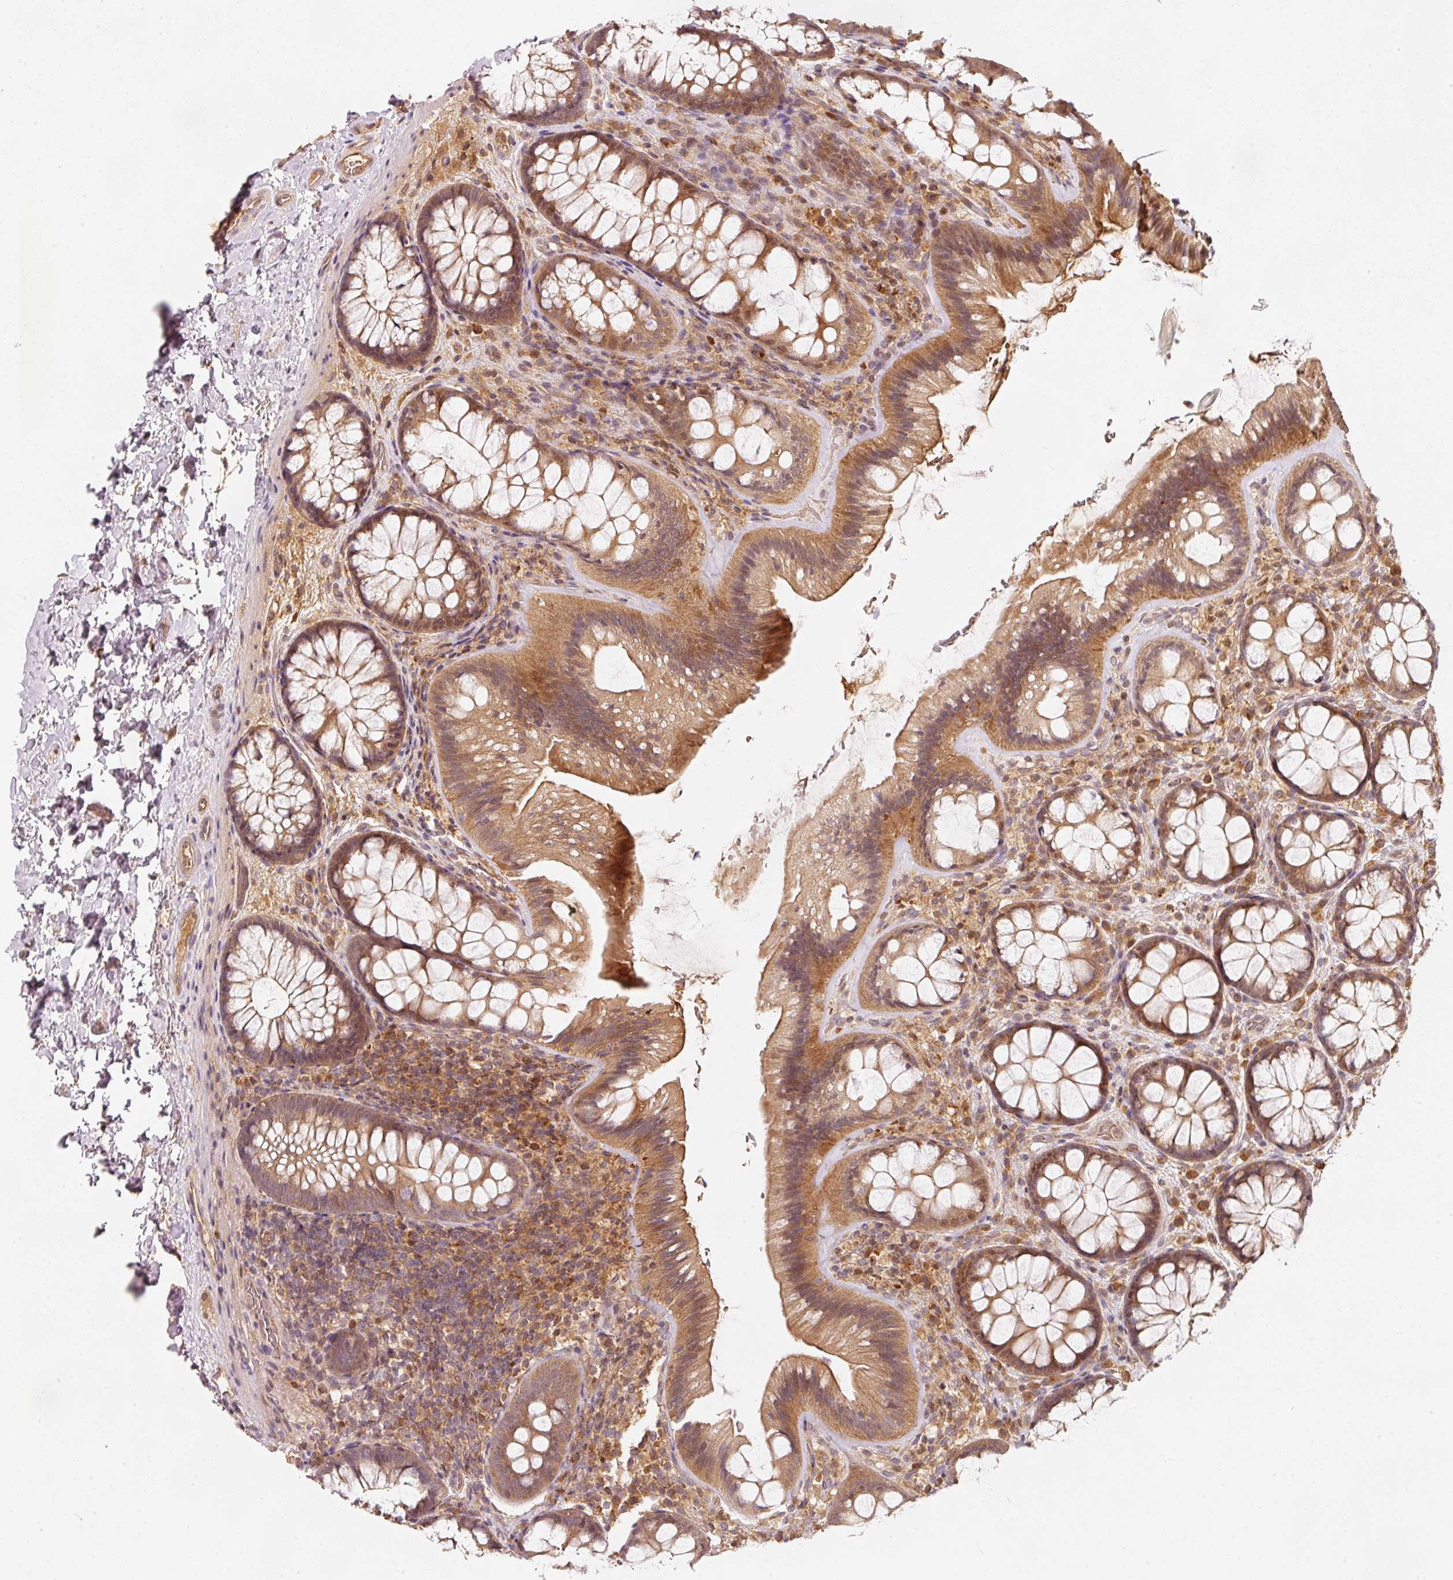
{"staining": {"intensity": "moderate", "quantity": ">75%", "location": "cytoplasmic/membranous"}, "tissue": "colon", "cell_type": "Endothelial cells", "image_type": "normal", "snomed": [{"axis": "morphology", "description": "Normal tissue, NOS"}, {"axis": "topography", "description": "Colon"}], "caption": "Brown immunohistochemical staining in normal human colon exhibits moderate cytoplasmic/membranous staining in about >75% of endothelial cells.", "gene": "RRAS2", "patient": {"sex": "male", "age": 46}}